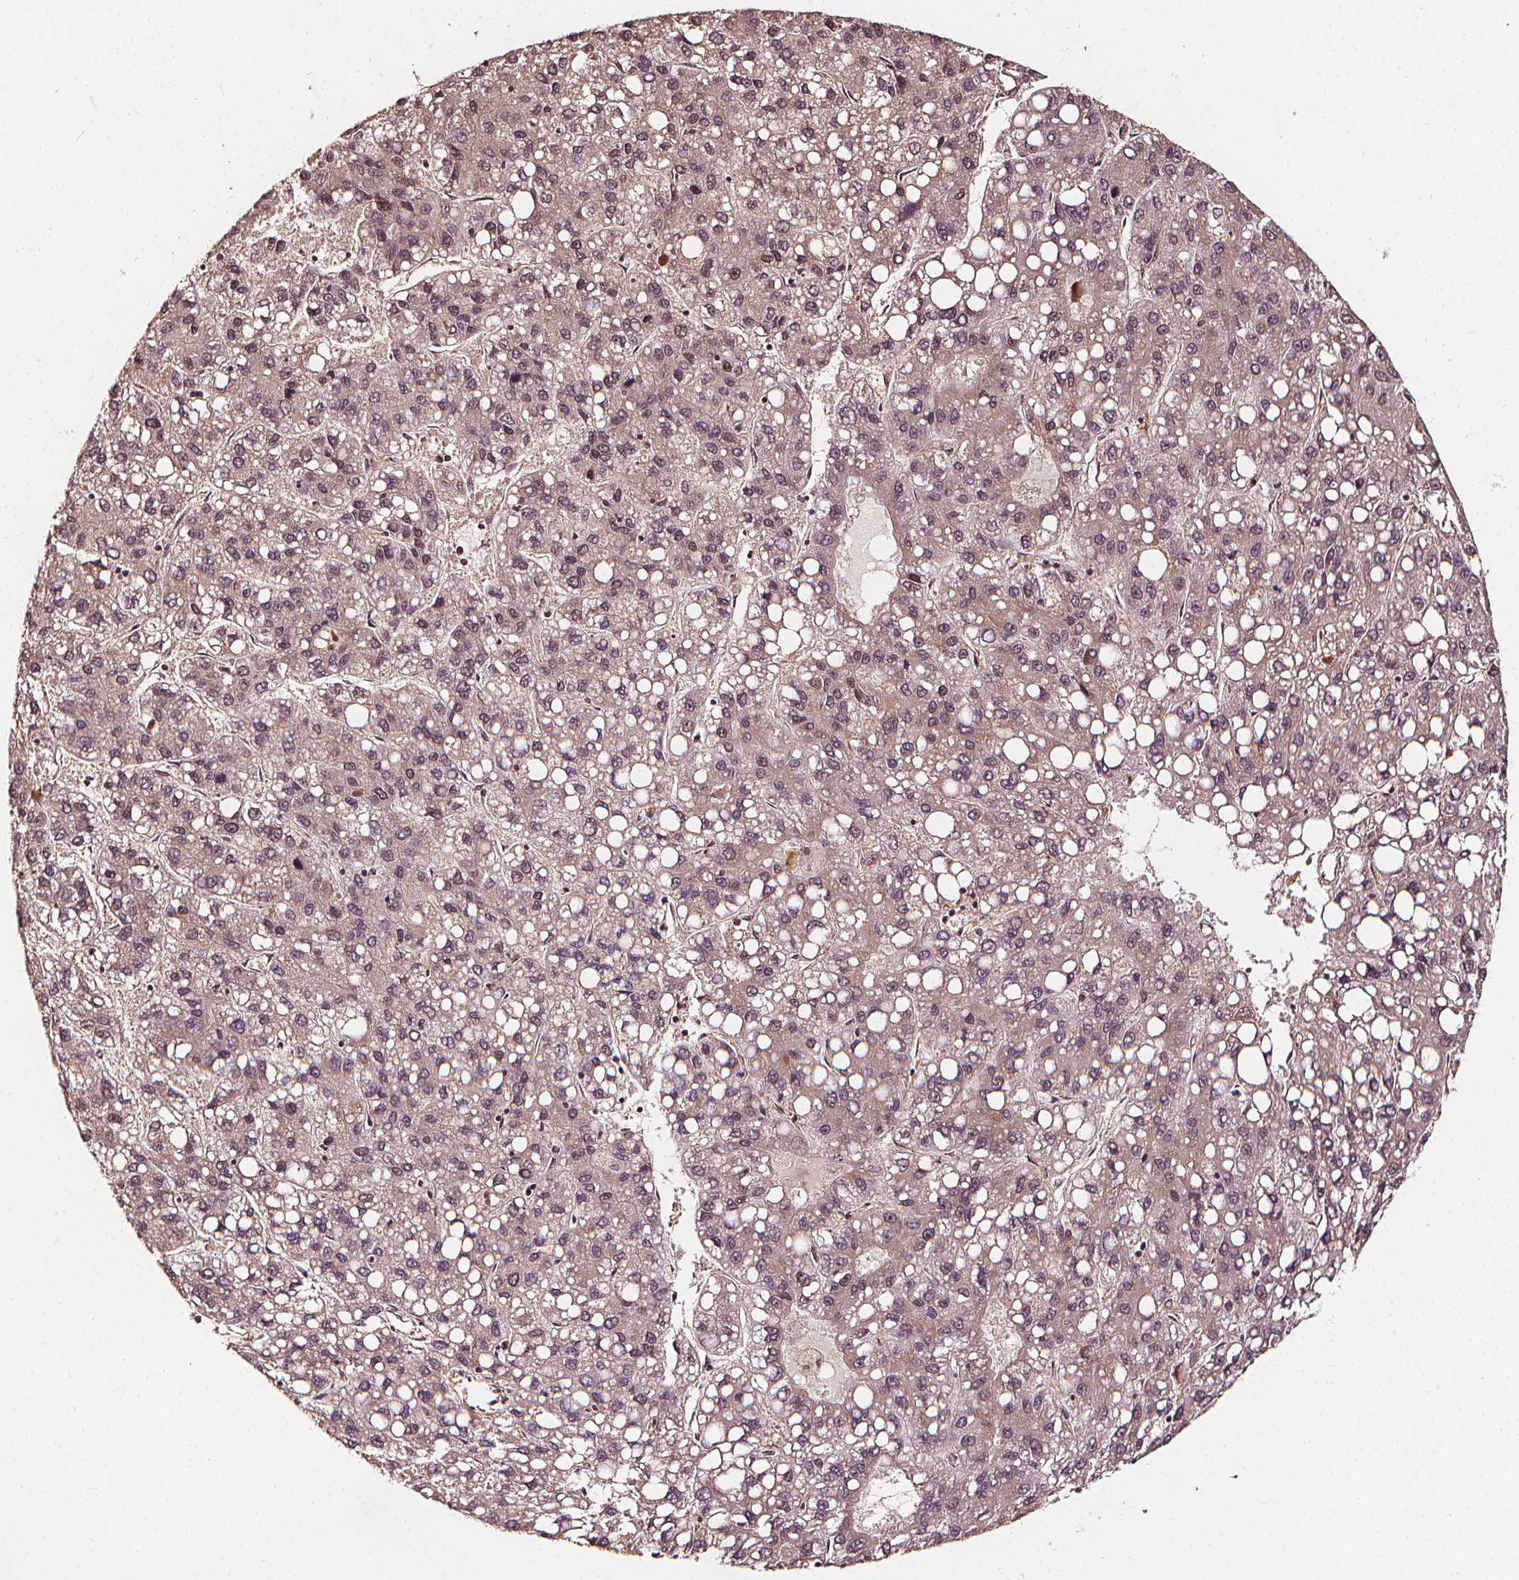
{"staining": {"intensity": "weak", "quantity": "25%-75%", "location": "nuclear"}, "tissue": "liver cancer", "cell_type": "Tumor cells", "image_type": "cancer", "snomed": [{"axis": "morphology", "description": "Carcinoma, Hepatocellular, NOS"}, {"axis": "topography", "description": "Liver"}], "caption": "Immunohistochemical staining of human liver hepatocellular carcinoma reveals low levels of weak nuclear protein staining in about 25%-75% of tumor cells. Nuclei are stained in blue.", "gene": "EXOSC9", "patient": {"sex": "female", "age": 82}}